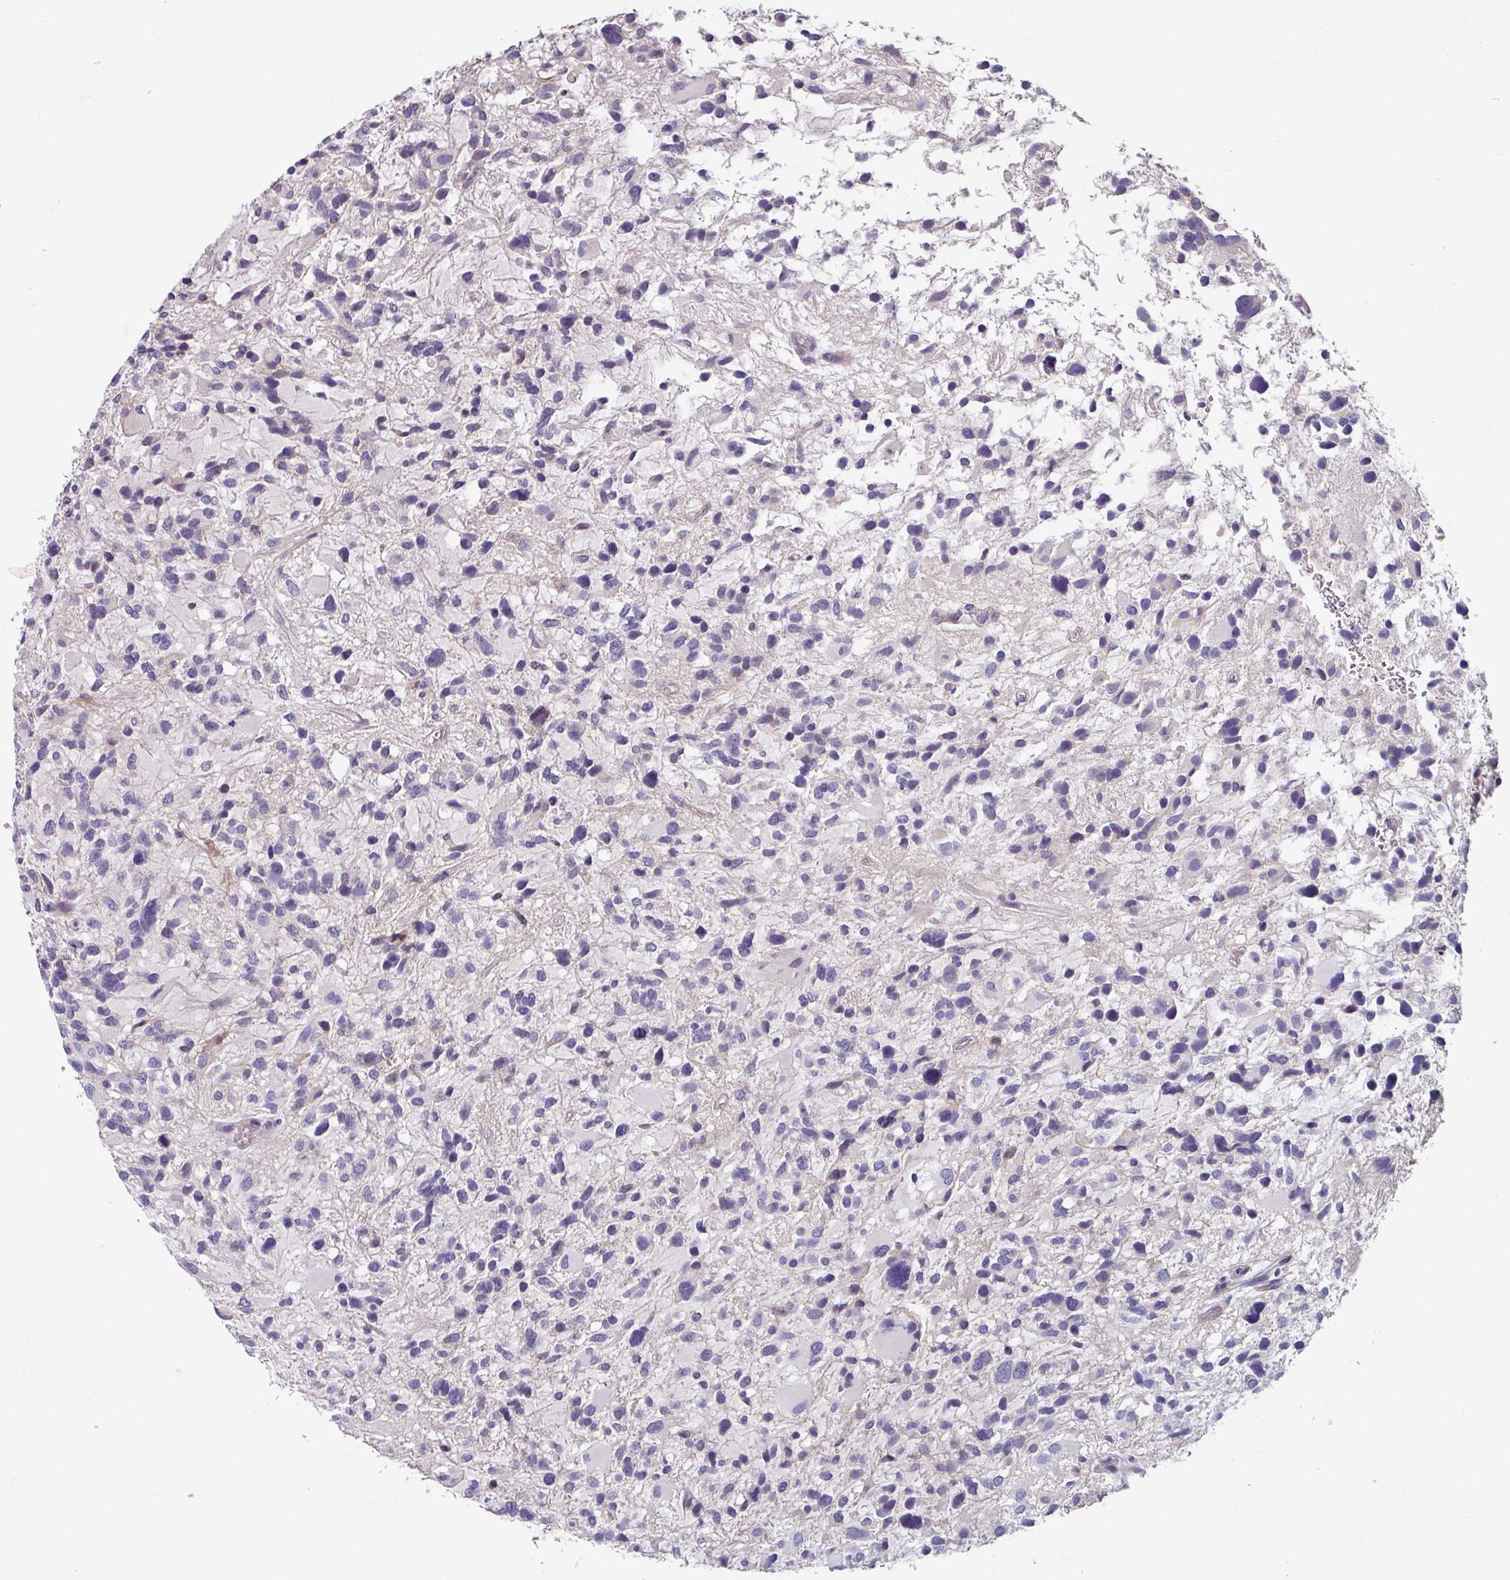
{"staining": {"intensity": "negative", "quantity": "none", "location": "none"}, "tissue": "glioma", "cell_type": "Tumor cells", "image_type": "cancer", "snomed": [{"axis": "morphology", "description": "Glioma, malignant, High grade"}, {"axis": "topography", "description": "Brain"}], "caption": "DAB immunohistochemical staining of glioma demonstrates no significant staining in tumor cells.", "gene": "TMEM132A", "patient": {"sex": "female", "age": 11}}